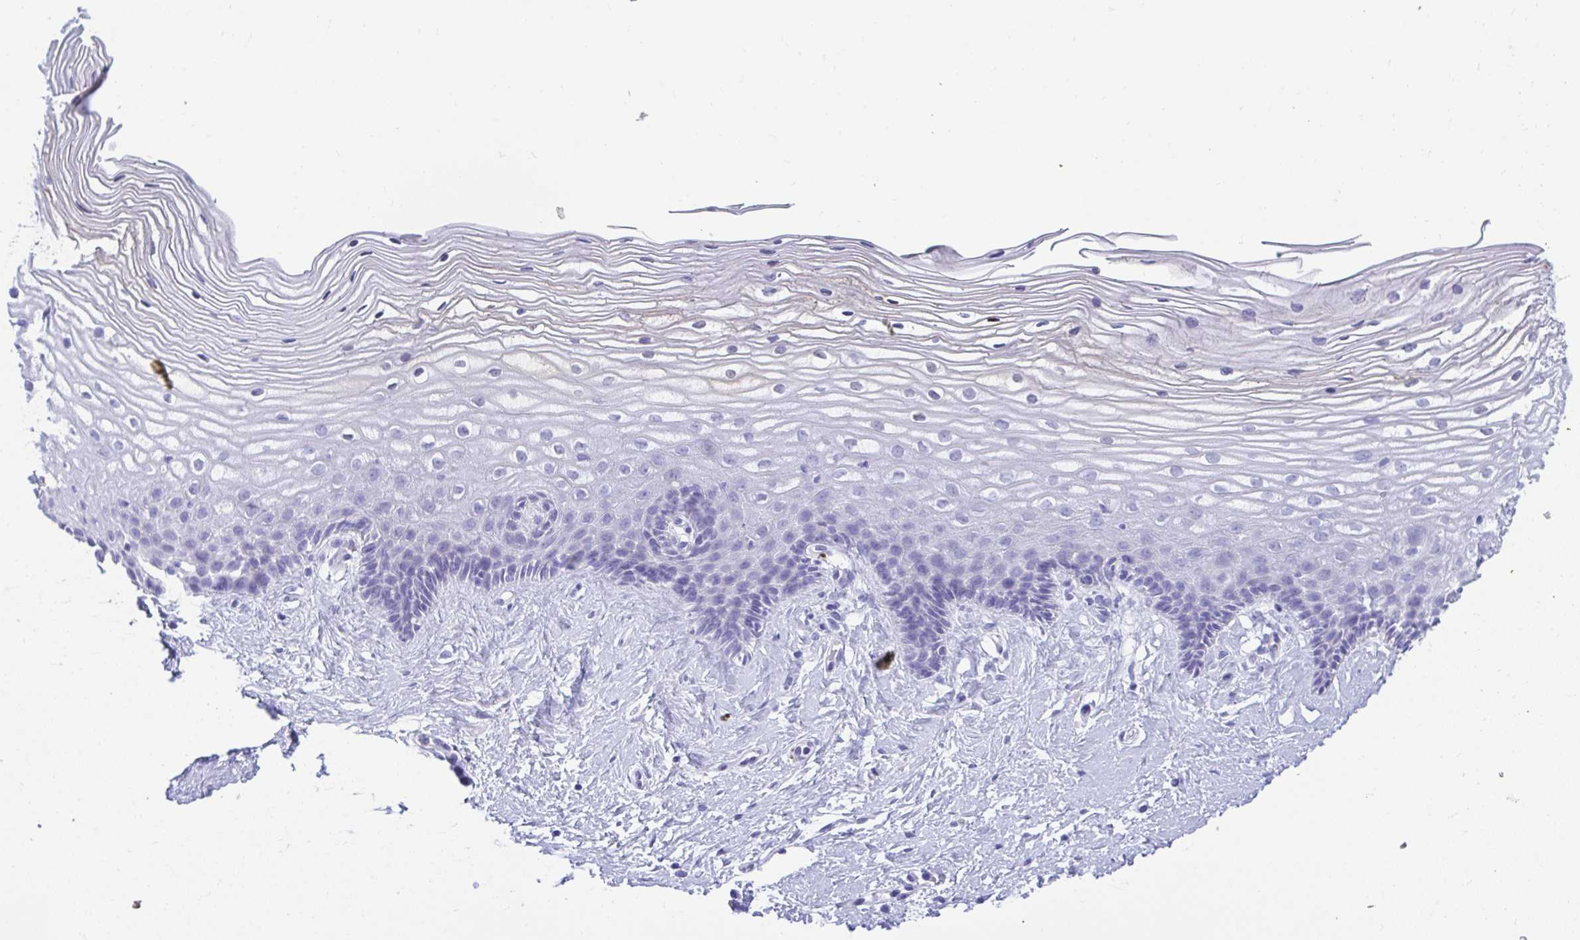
{"staining": {"intensity": "negative", "quantity": "none", "location": "none"}, "tissue": "cervix", "cell_type": "Squamous epithelial cells", "image_type": "normal", "snomed": [{"axis": "morphology", "description": "Normal tissue, NOS"}, {"axis": "topography", "description": "Cervix"}], "caption": "A photomicrograph of cervix stained for a protein demonstrates no brown staining in squamous epithelial cells.", "gene": "SHISA8", "patient": {"sex": "female", "age": 40}}